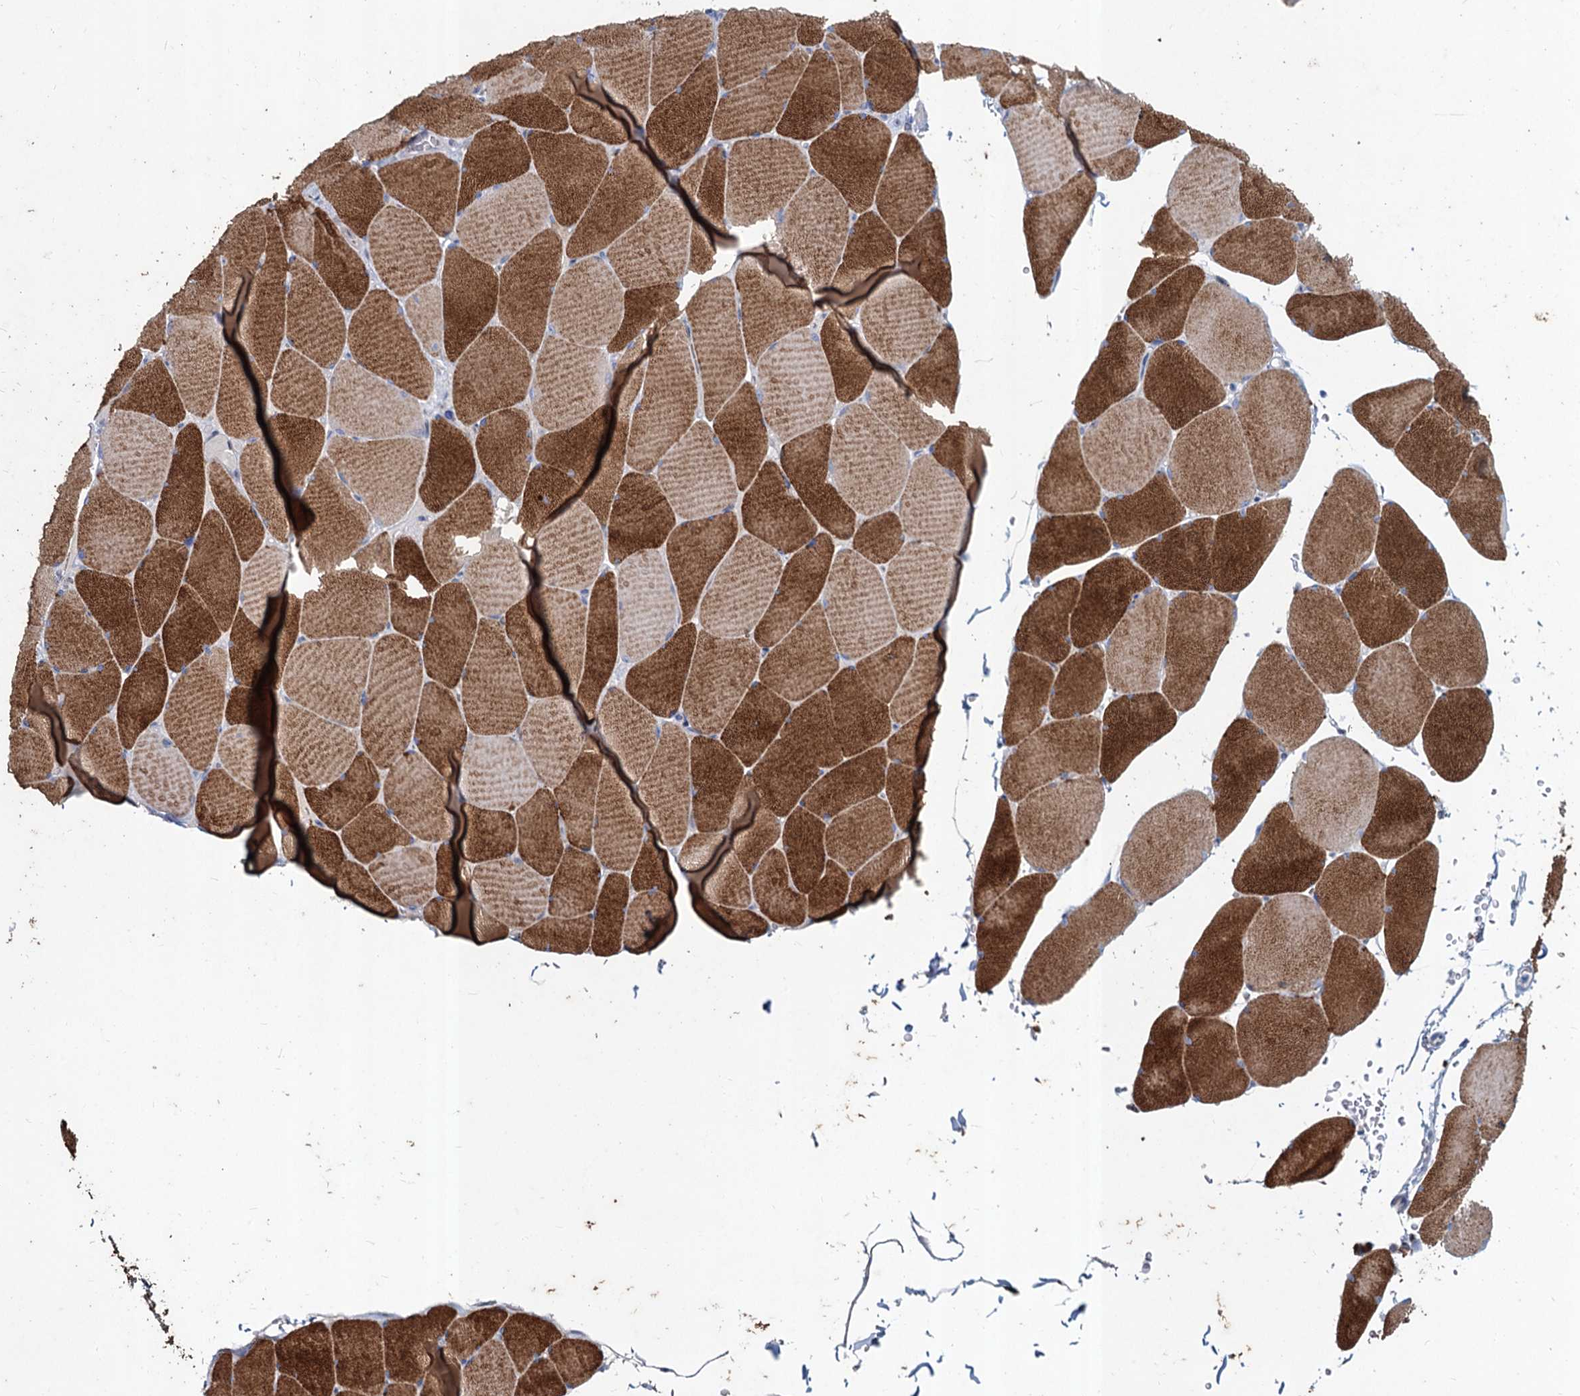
{"staining": {"intensity": "strong", "quantity": ">75%", "location": "cytoplasmic/membranous"}, "tissue": "skeletal muscle", "cell_type": "Myocytes", "image_type": "normal", "snomed": [{"axis": "morphology", "description": "Normal tissue, NOS"}, {"axis": "topography", "description": "Skeletal muscle"}, {"axis": "topography", "description": "Head-Neck"}], "caption": "Immunohistochemistry (IHC) staining of normal skeletal muscle, which exhibits high levels of strong cytoplasmic/membranous expression in about >75% of myocytes indicating strong cytoplasmic/membranous protein staining. The staining was performed using DAB (3,3'-diaminobenzidine) (brown) for protein detection and nuclei were counterstained in hematoxylin (blue).", "gene": "TMX2", "patient": {"sex": "male", "age": 66}}